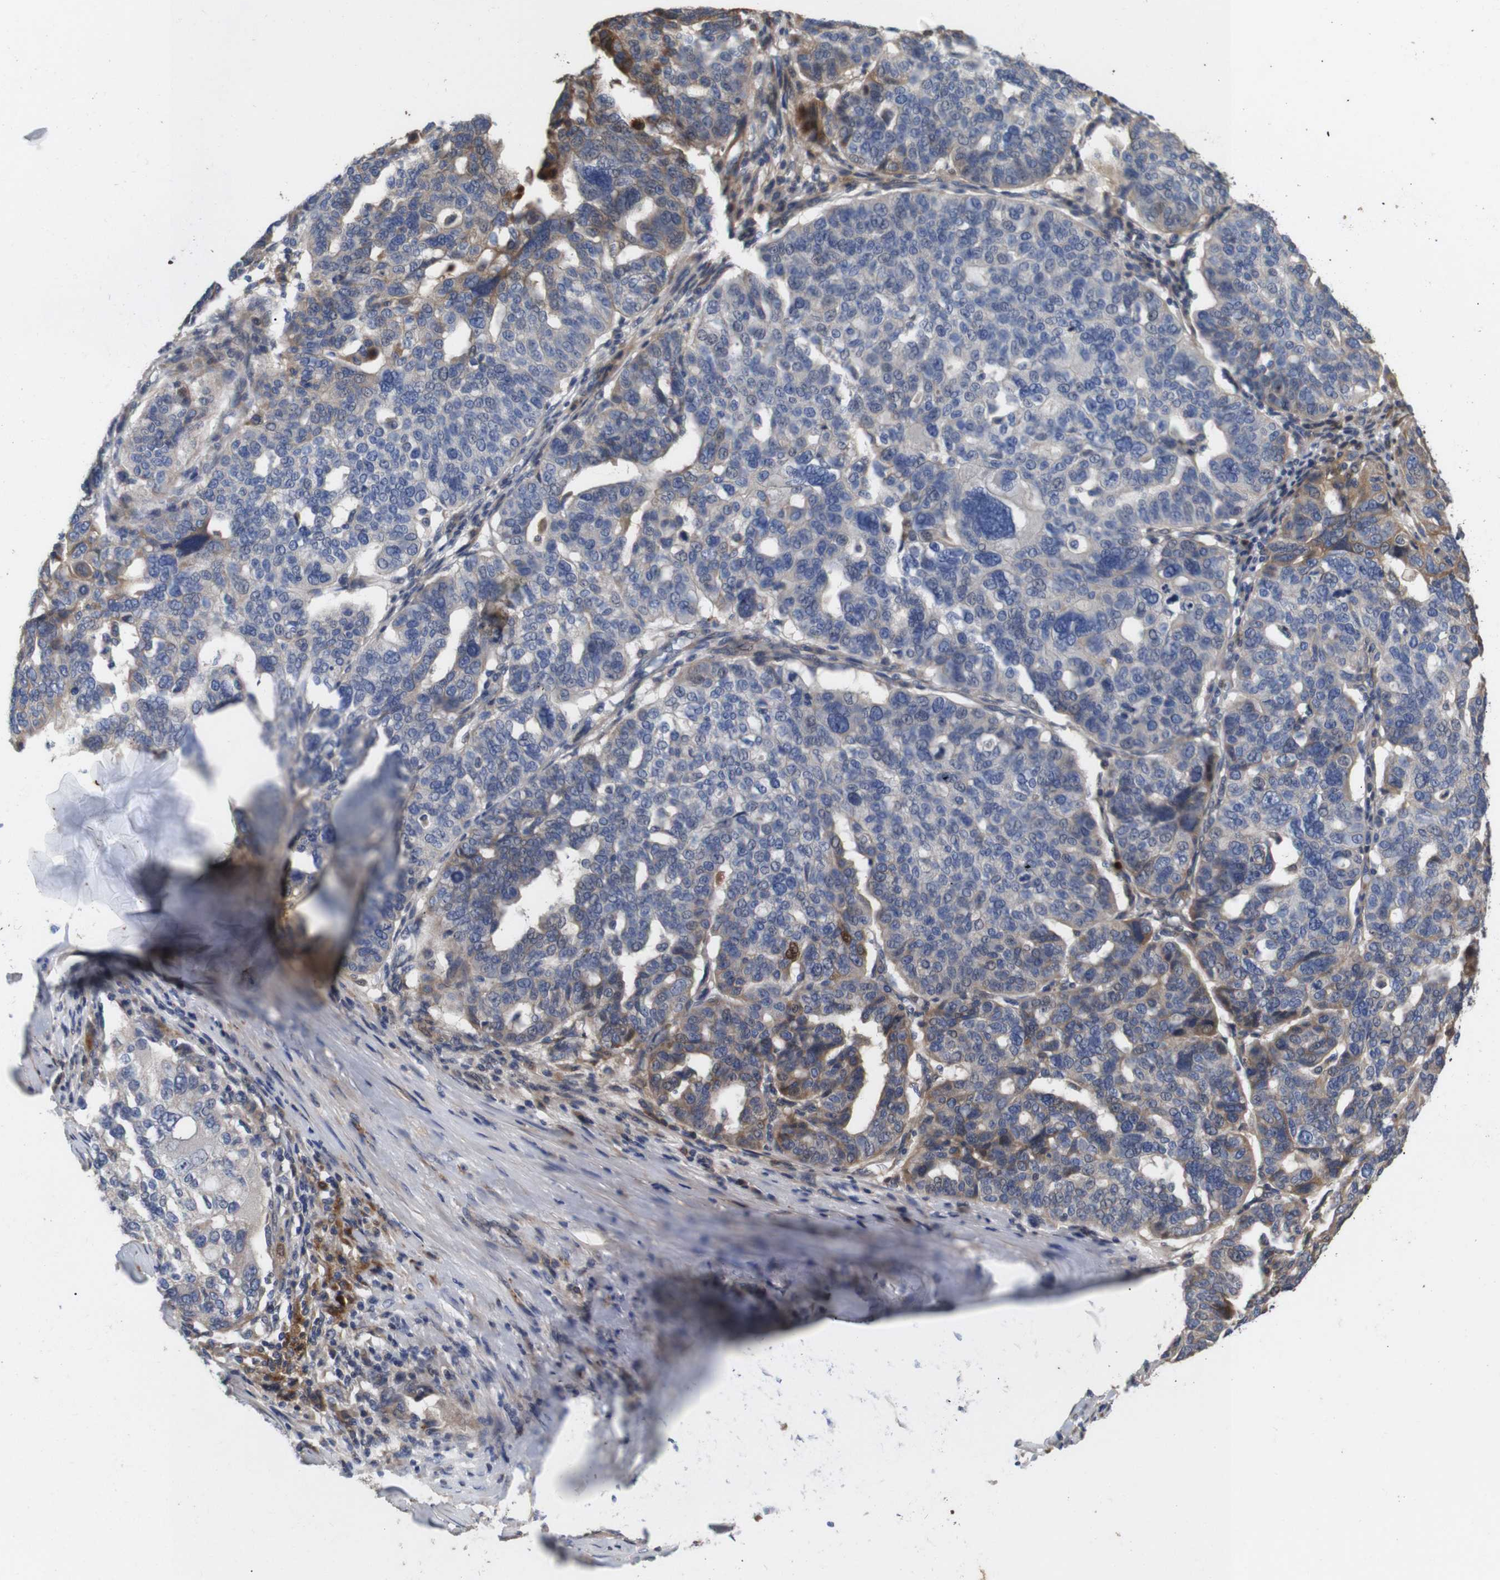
{"staining": {"intensity": "moderate", "quantity": "<25%", "location": "cytoplasmic/membranous"}, "tissue": "ovarian cancer", "cell_type": "Tumor cells", "image_type": "cancer", "snomed": [{"axis": "morphology", "description": "Cystadenocarcinoma, serous, NOS"}, {"axis": "topography", "description": "Ovary"}], "caption": "A micrograph of human serous cystadenocarcinoma (ovarian) stained for a protein displays moderate cytoplasmic/membranous brown staining in tumor cells.", "gene": "SPRY3", "patient": {"sex": "female", "age": 59}}